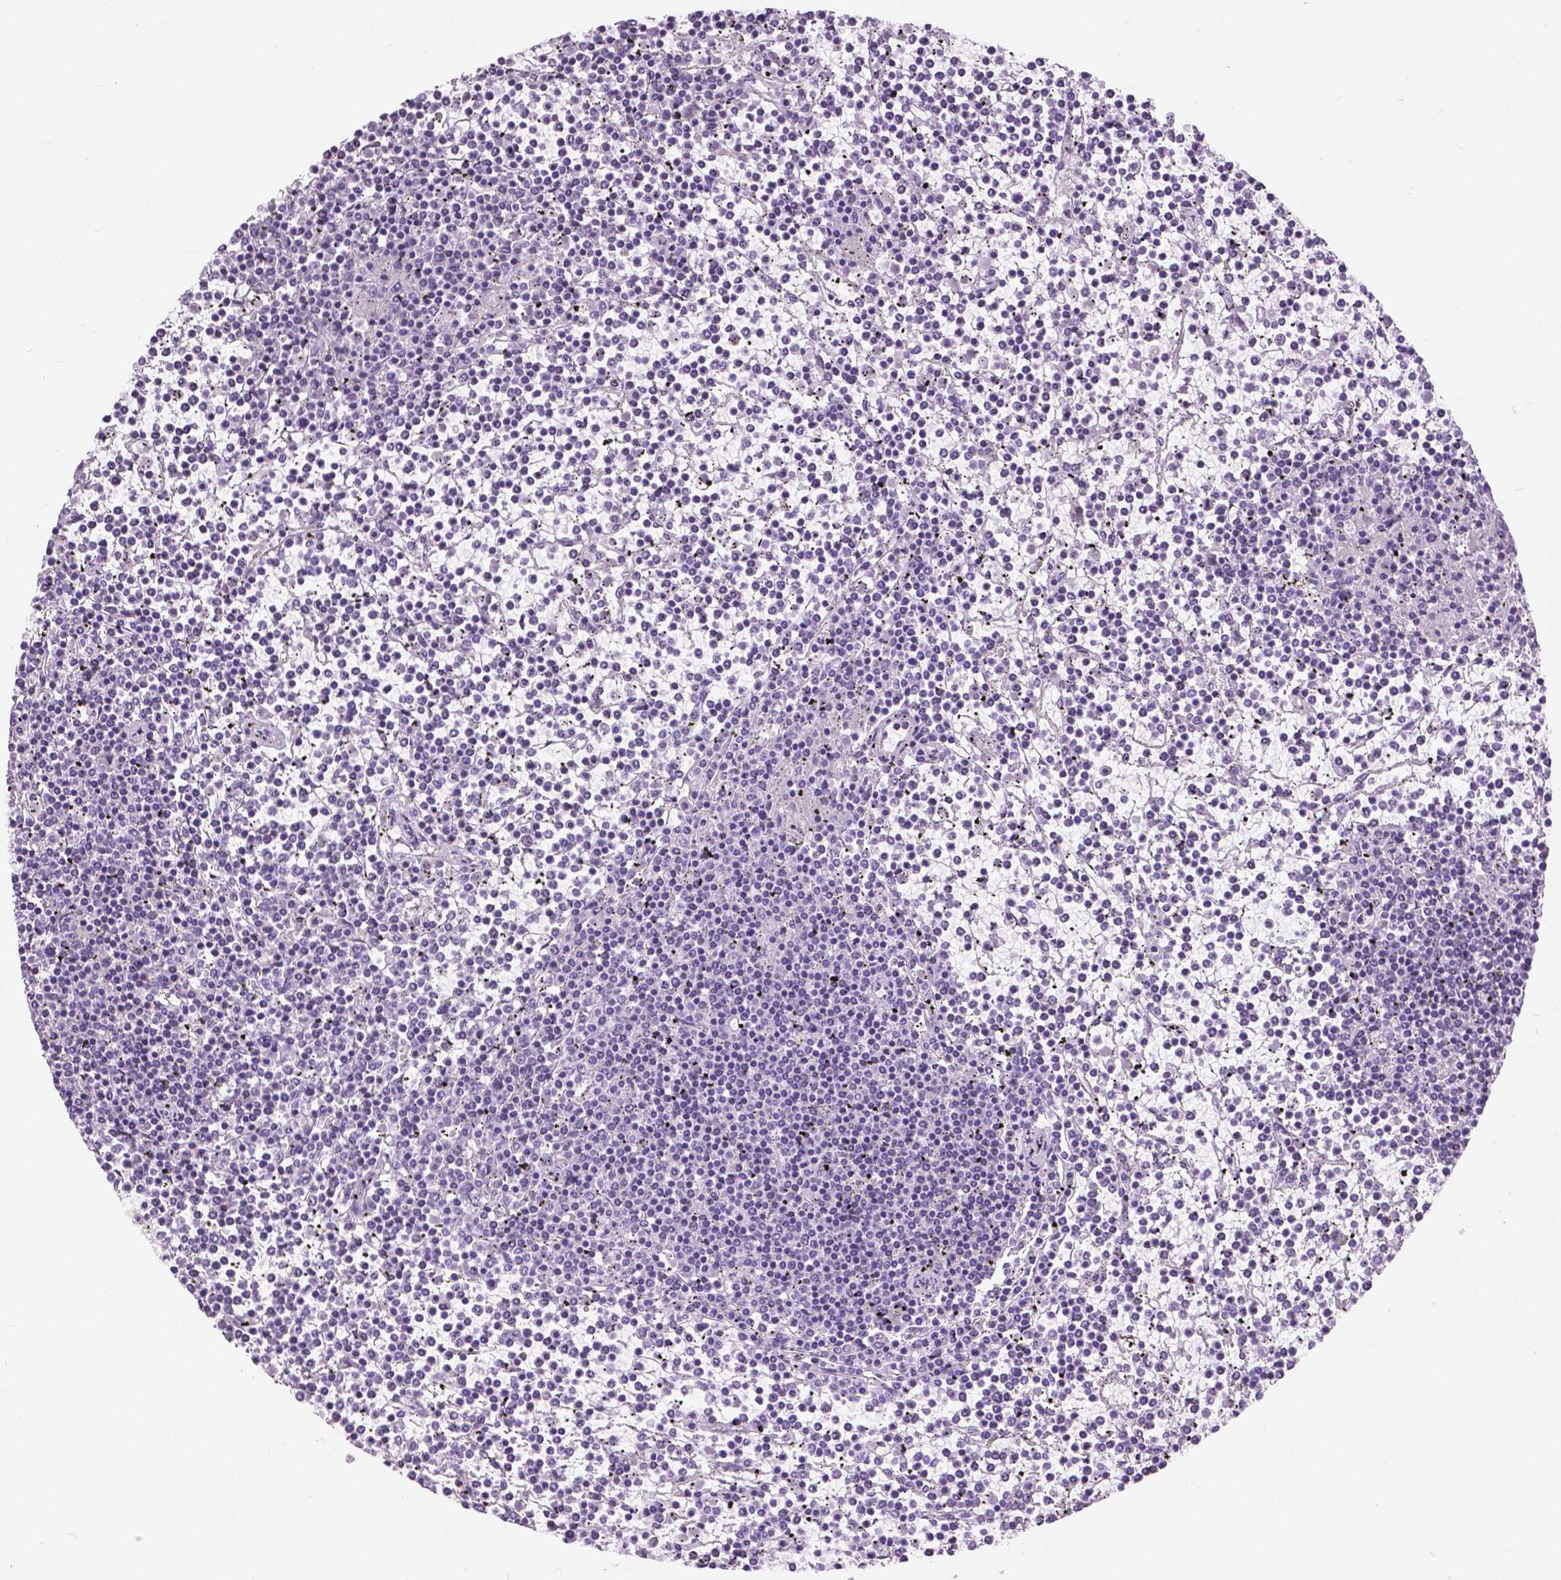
{"staining": {"intensity": "negative", "quantity": "none", "location": "none"}, "tissue": "lymphoma", "cell_type": "Tumor cells", "image_type": "cancer", "snomed": [{"axis": "morphology", "description": "Malignant lymphoma, non-Hodgkin's type, Low grade"}, {"axis": "topography", "description": "Spleen"}], "caption": "Immunohistochemistry of malignant lymphoma, non-Hodgkin's type (low-grade) exhibits no staining in tumor cells. (Immunohistochemistry (ihc), brightfield microscopy, high magnification).", "gene": "MYOM1", "patient": {"sex": "female", "age": 19}}